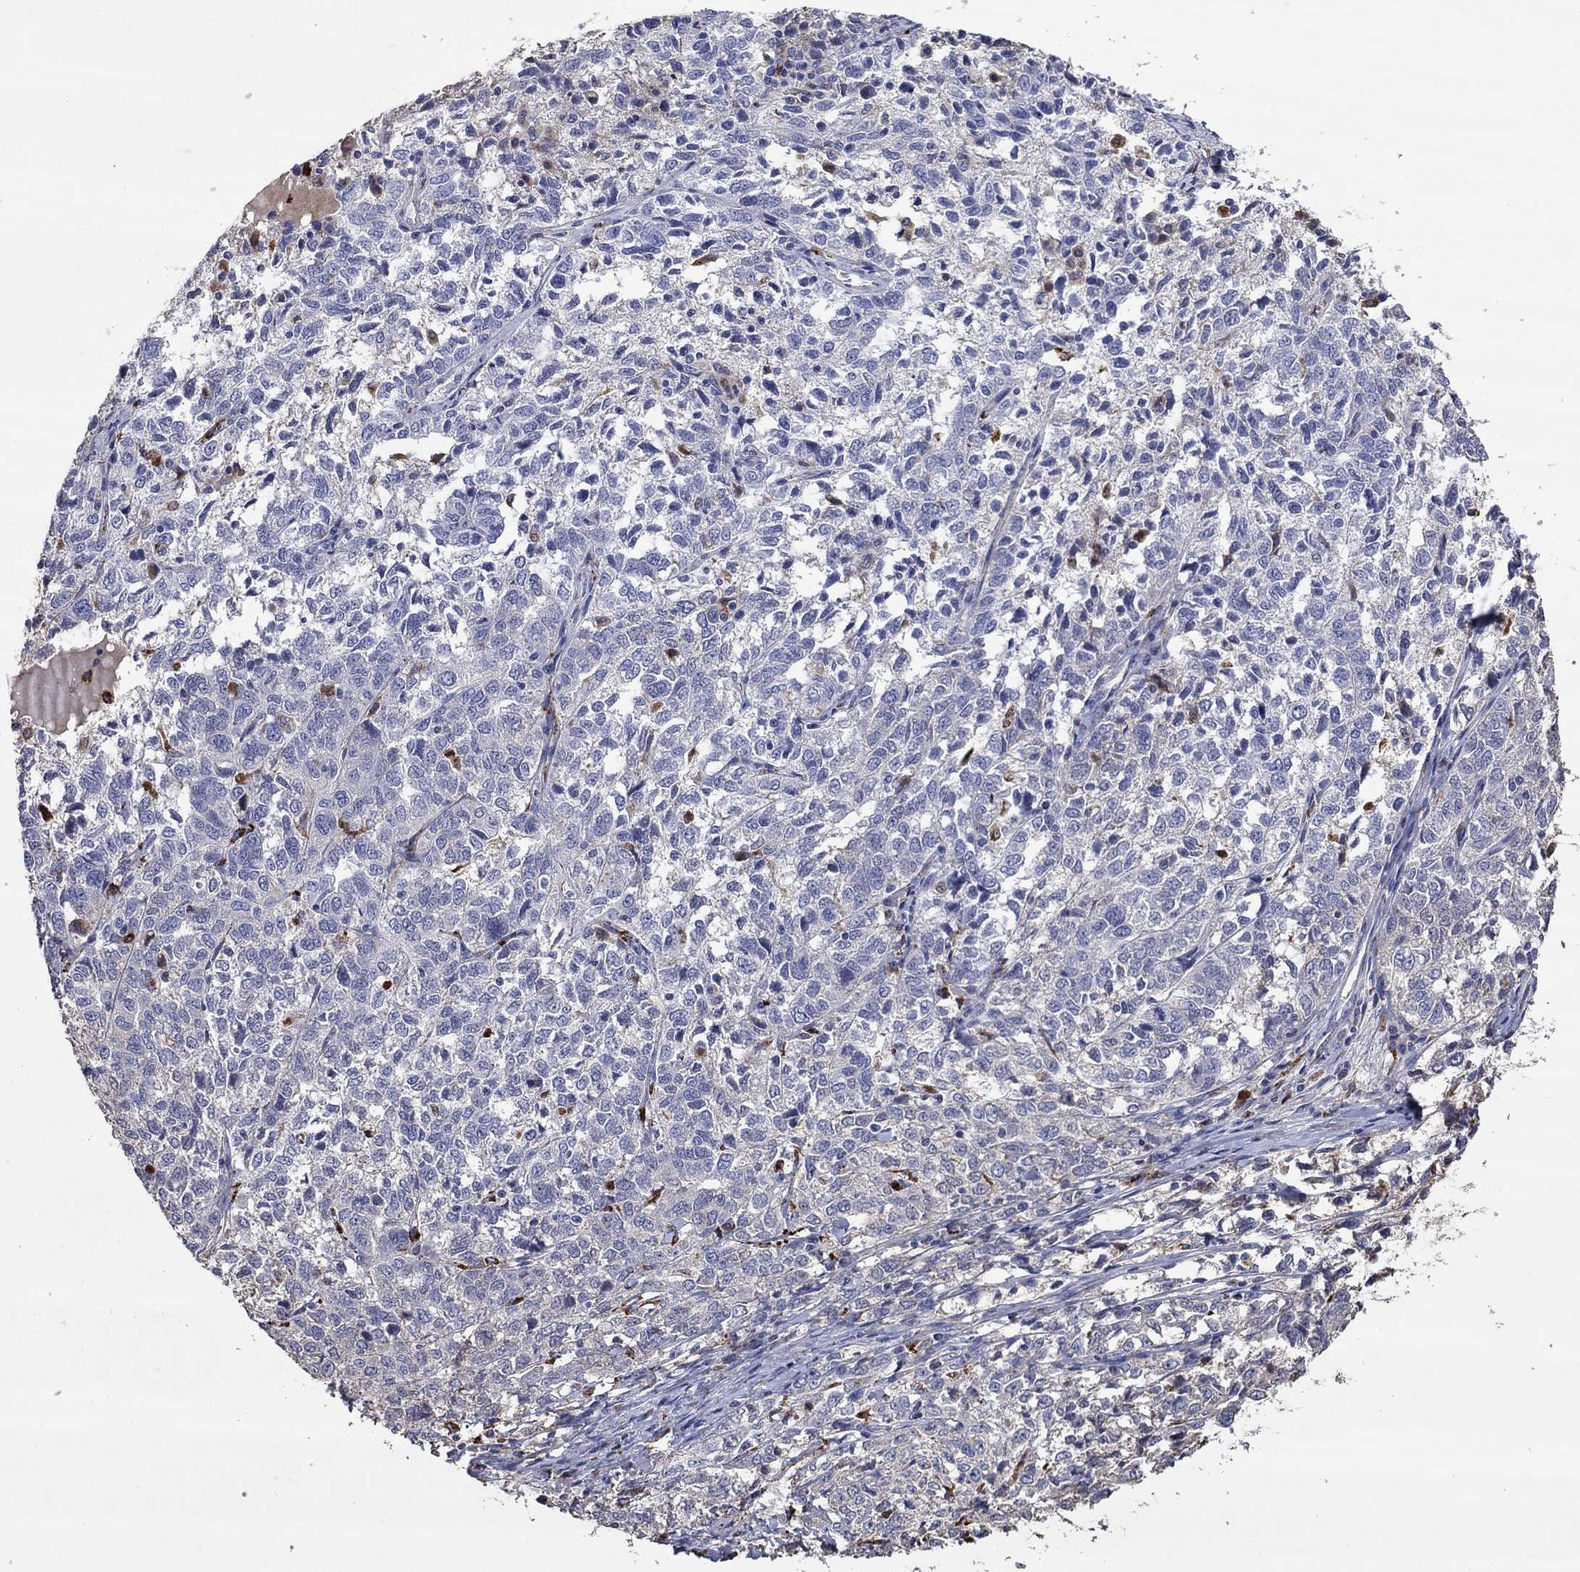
{"staining": {"intensity": "negative", "quantity": "none", "location": "none"}, "tissue": "ovarian cancer", "cell_type": "Tumor cells", "image_type": "cancer", "snomed": [{"axis": "morphology", "description": "Cystadenocarcinoma, serous, NOS"}, {"axis": "topography", "description": "Ovary"}], "caption": "High power microscopy histopathology image of an immunohistochemistry (IHC) micrograph of ovarian cancer, revealing no significant positivity in tumor cells.", "gene": "CTSB", "patient": {"sex": "female", "age": 71}}